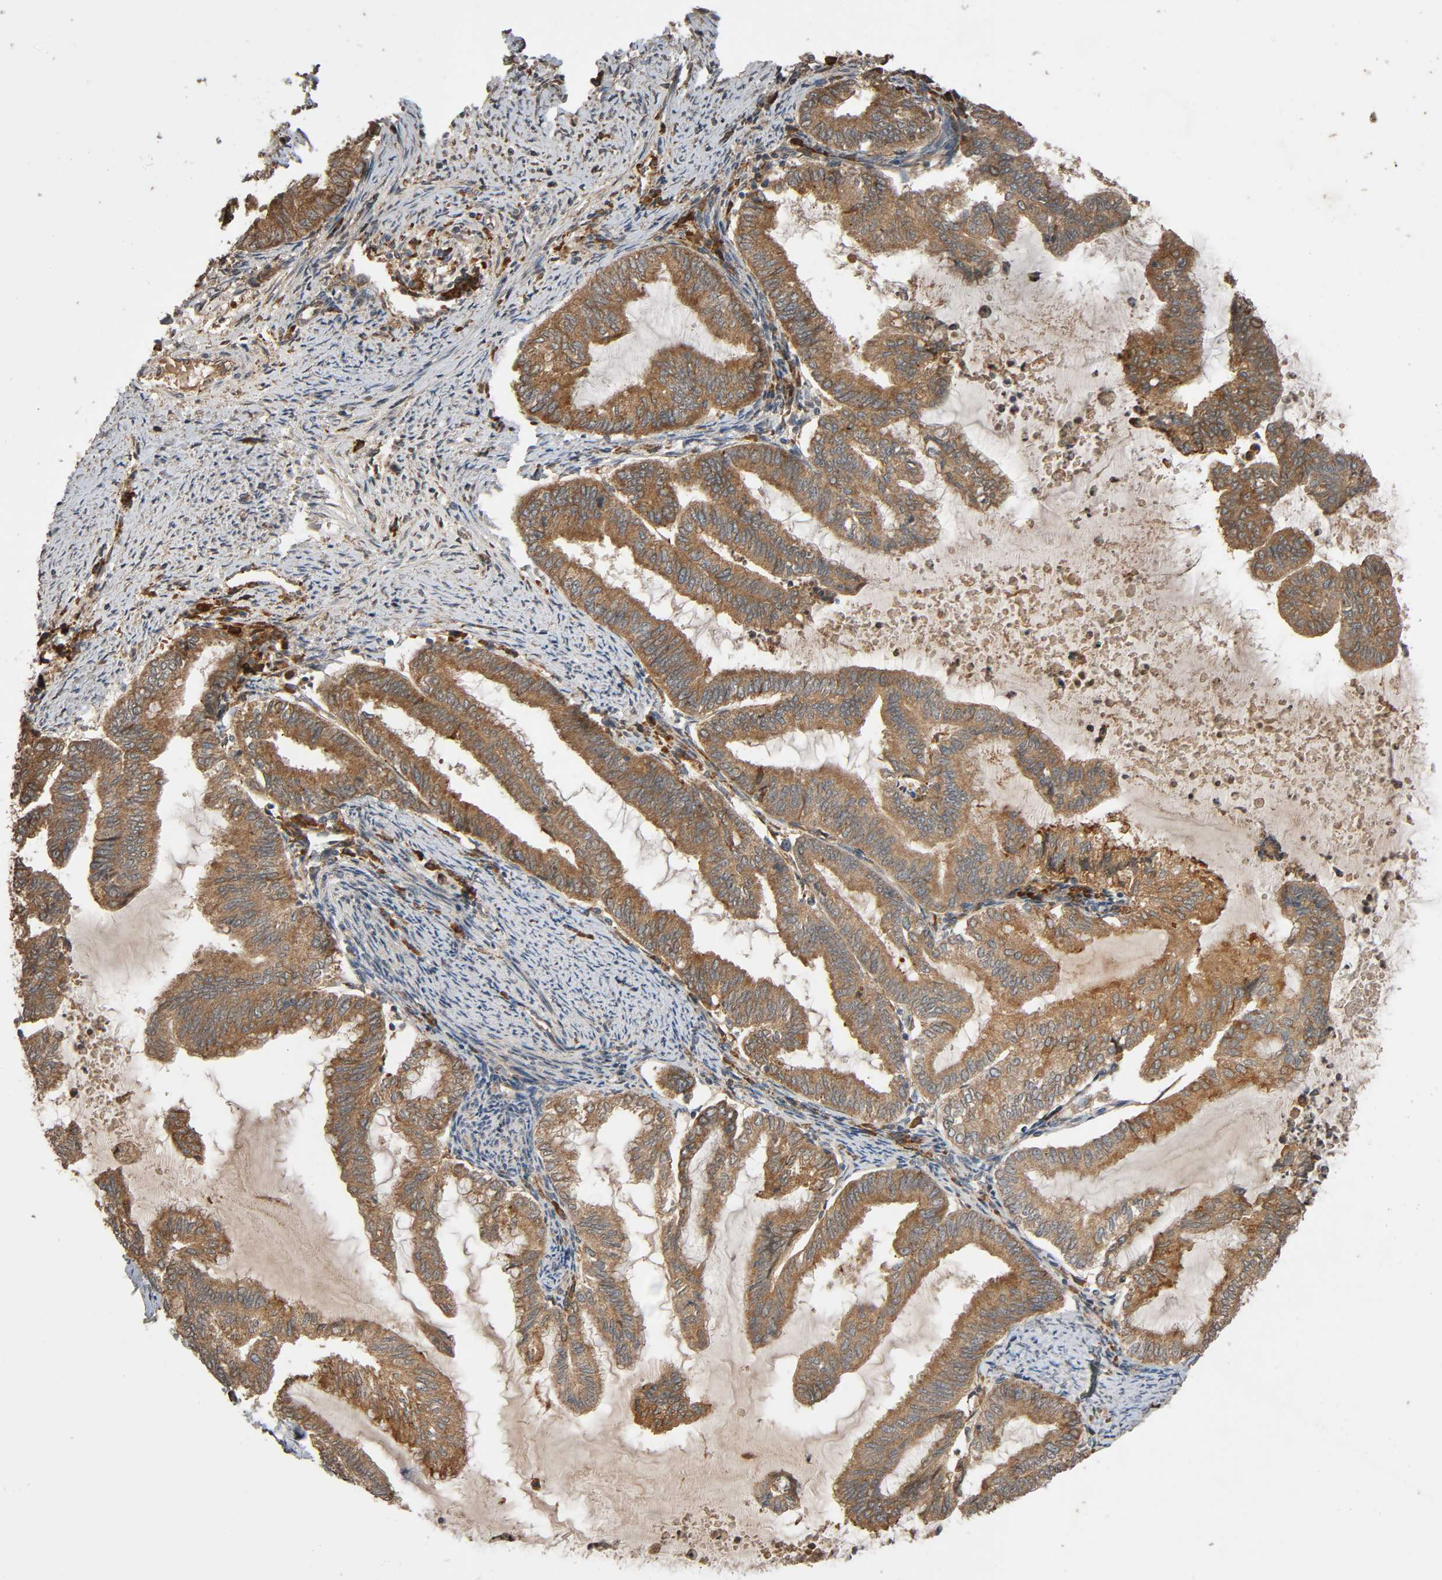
{"staining": {"intensity": "moderate", "quantity": ">75%", "location": "cytoplasmic/membranous"}, "tissue": "endometrial cancer", "cell_type": "Tumor cells", "image_type": "cancer", "snomed": [{"axis": "morphology", "description": "Adenocarcinoma, NOS"}, {"axis": "topography", "description": "Endometrium"}], "caption": "Endometrial cancer stained for a protein displays moderate cytoplasmic/membranous positivity in tumor cells. (IHC, brightfield microscopy, high magnification).", "gene": "MAP3K8", "patient": {"sex": "female", "age": 79}}